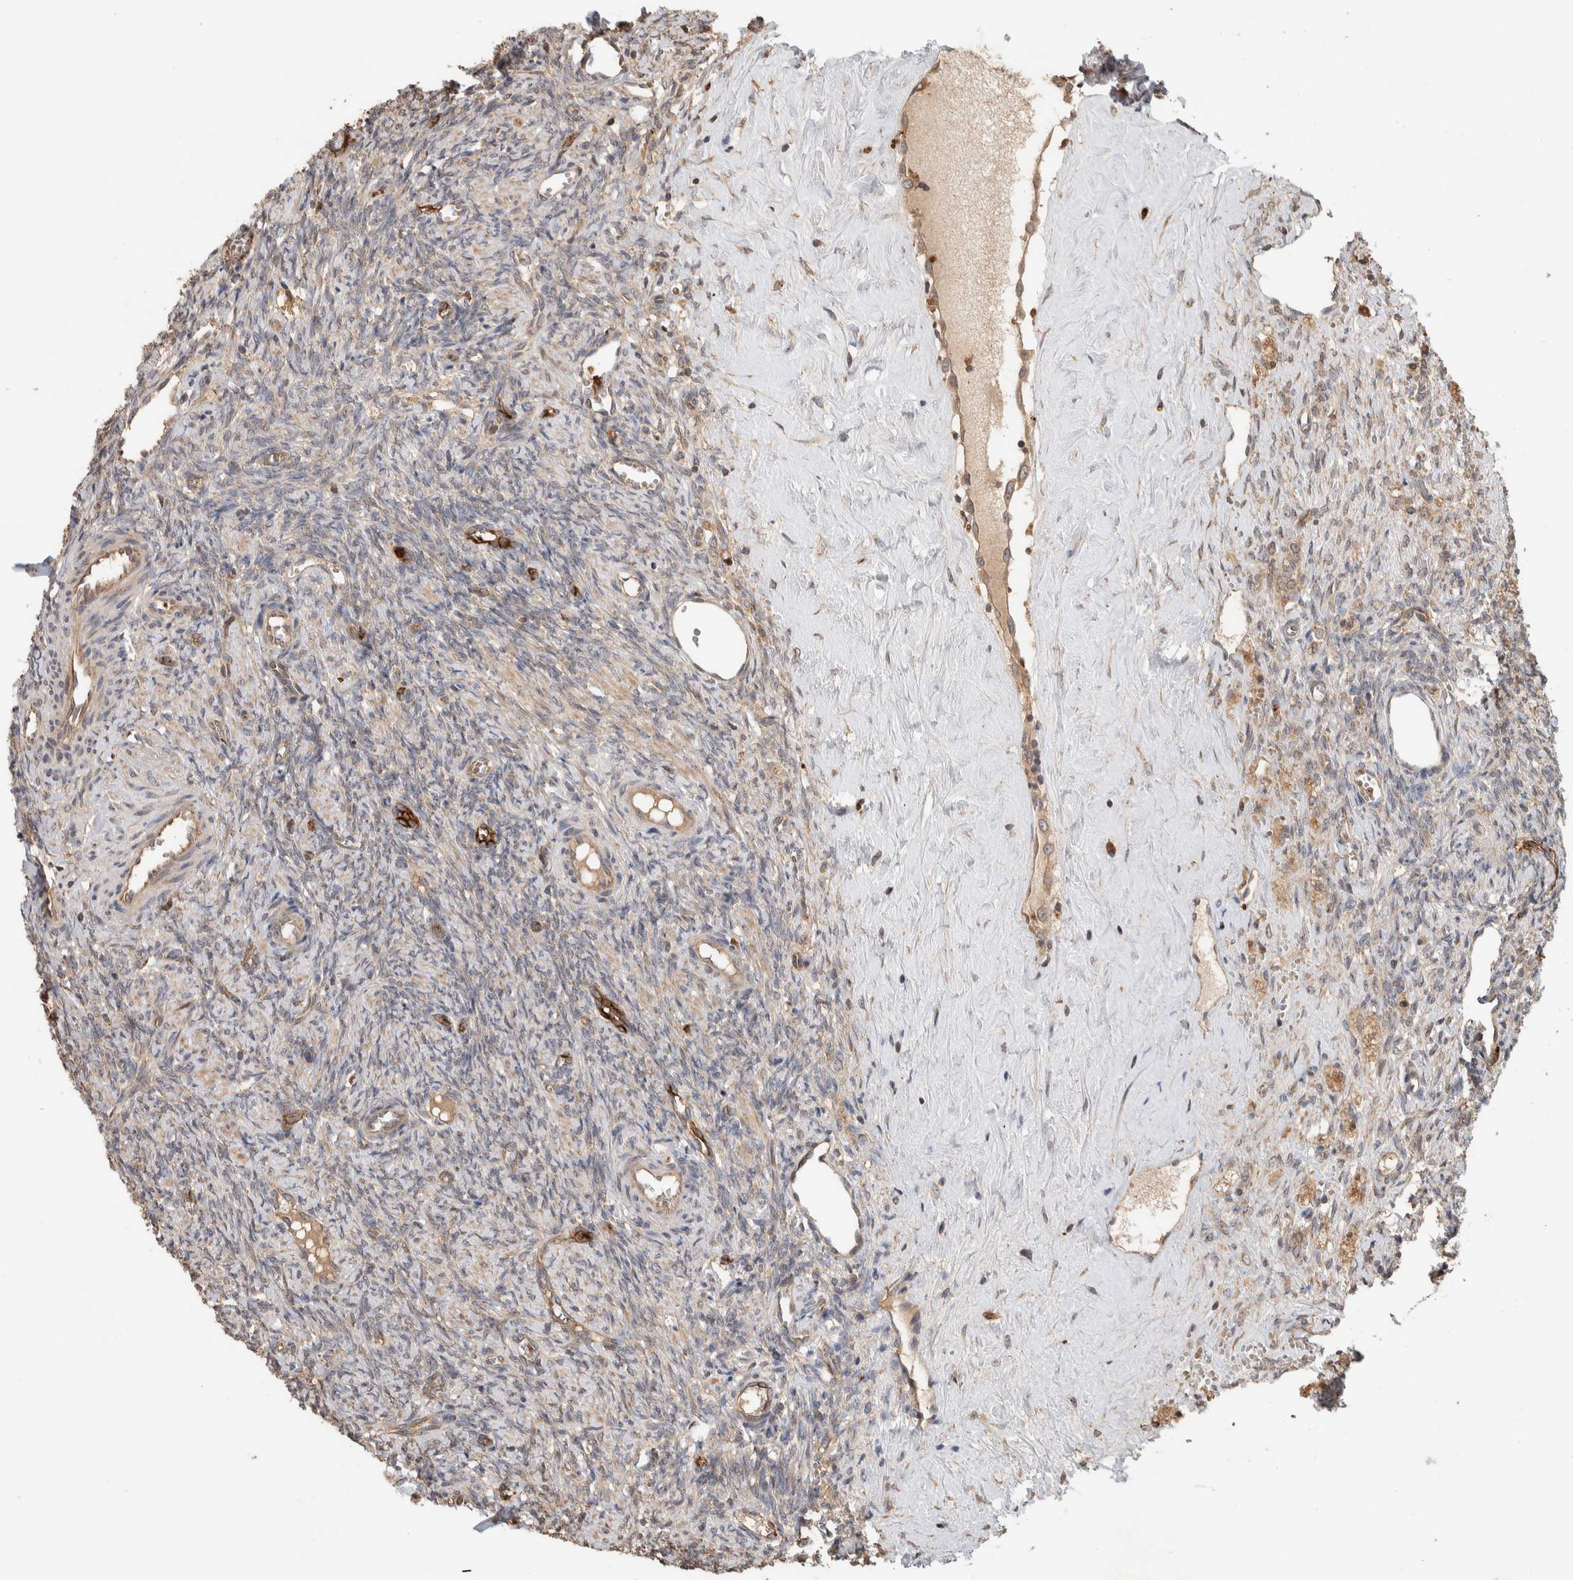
{"staining": {"intensity": "weak", "quantity": "<25%", "location": "cytoplasmic/membranous"}, "tissue": "ovary", "cell_type": "Ovarian stroma cells", "image_type": "normal", "snomed": [{"axis": "morphology", "description": "Normal tissue, NOS"}, {"axis": "topography", "description": "Ovary"}], "caption": "An IHC image of benign ovary is shown. There is no staining in ovarian stroma cells of ovary.", "gene": "VPS53", "patient": {"sex": "female", "age": 41}}